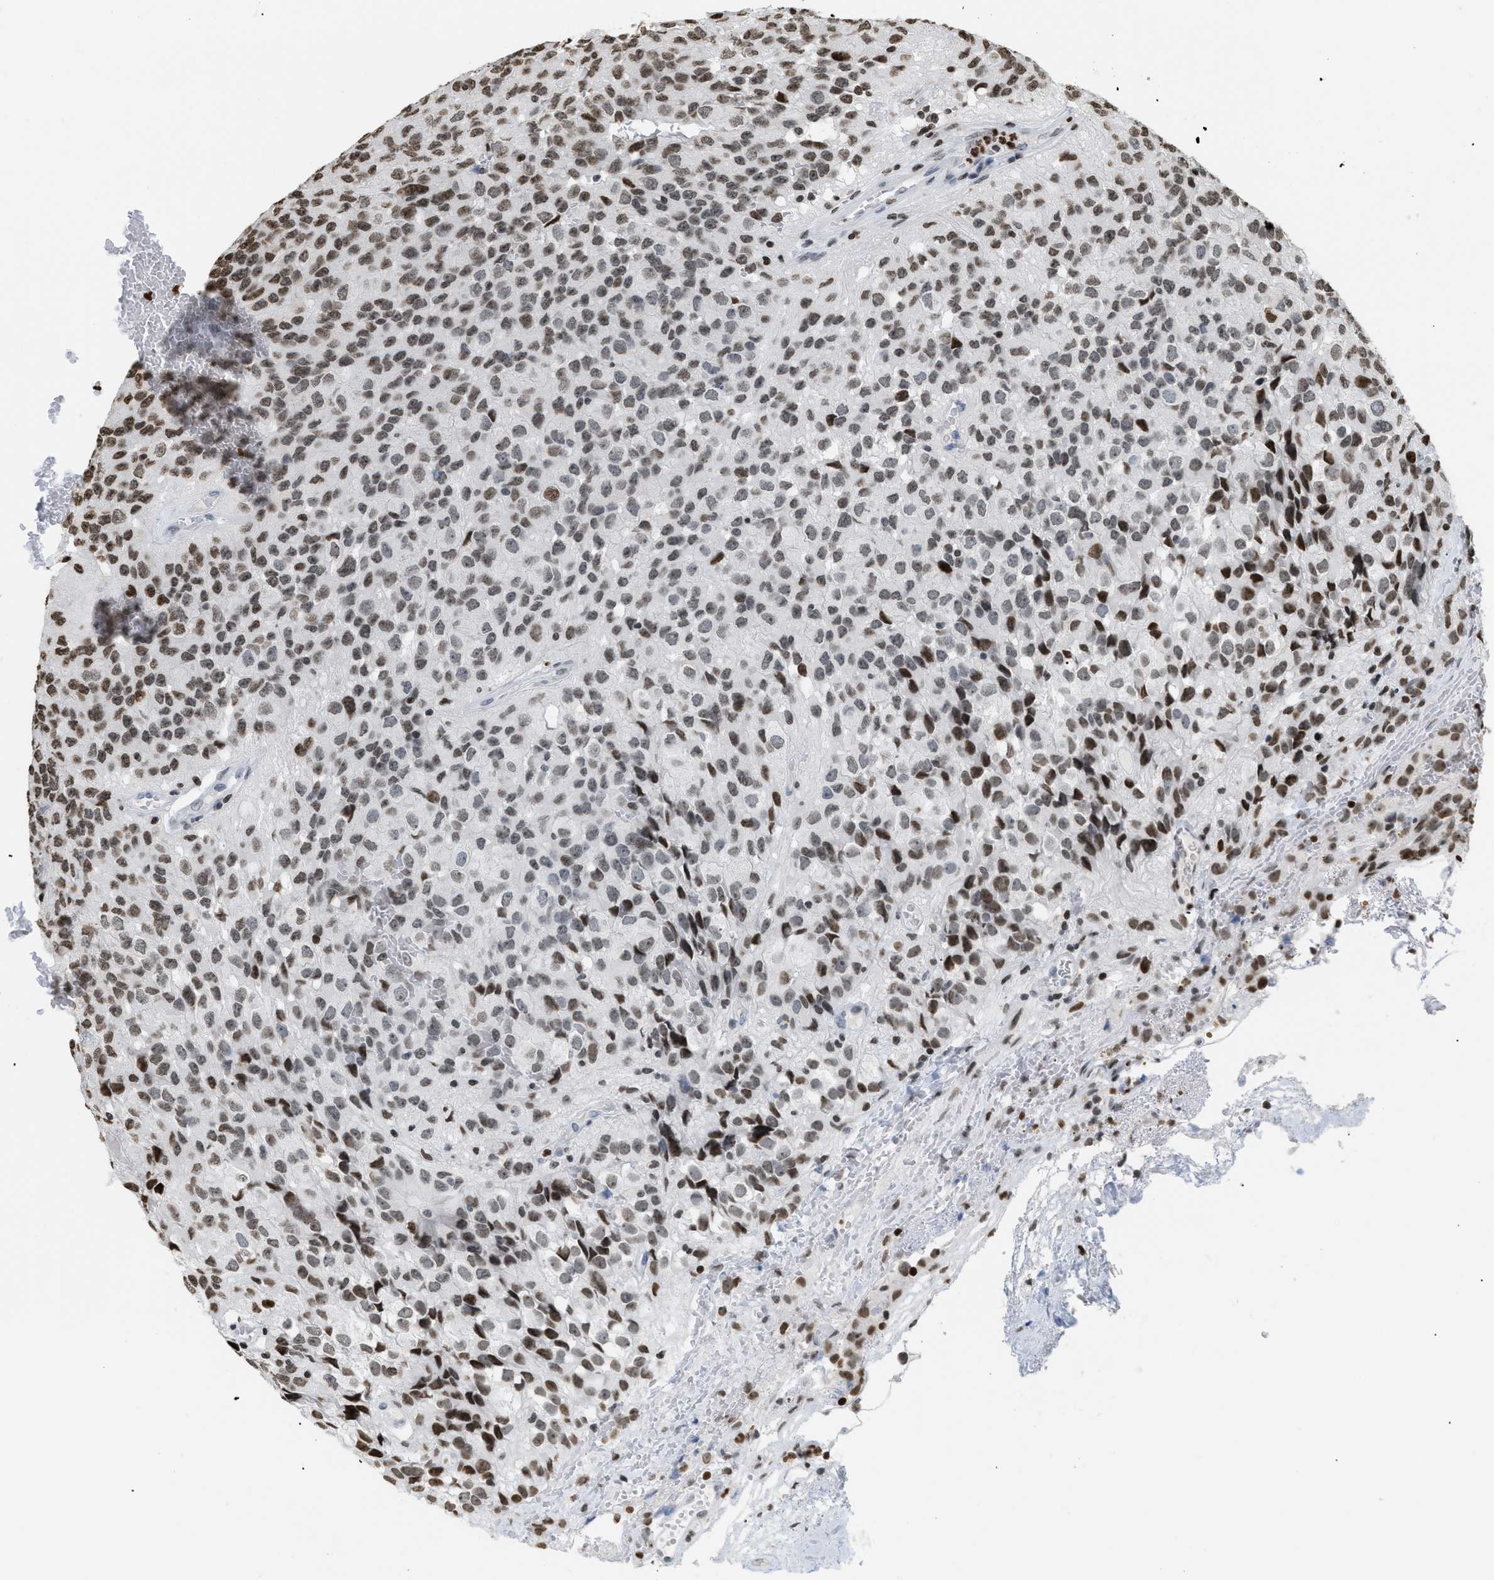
{"staining": {"intensity": "moderate", "quantity": ">75%", "location": "nuclear"}, "tissue": "glioma", "cell_type": "Tumor cells", "image_type": "cancer", "snomed": [{"axis": "morphology", "description": "Glioma, malignant, High grade"}, {"axis": "topography", "description": "Brain"}], "caption": "Immunohistochemical staining of malignant glioma (high-grade) exhibits medium levels of moderate nuclear positivity in about >75% of tumor cells.", "gene": "HMGN2", "patient": {"sex": "male", "age": 32}}